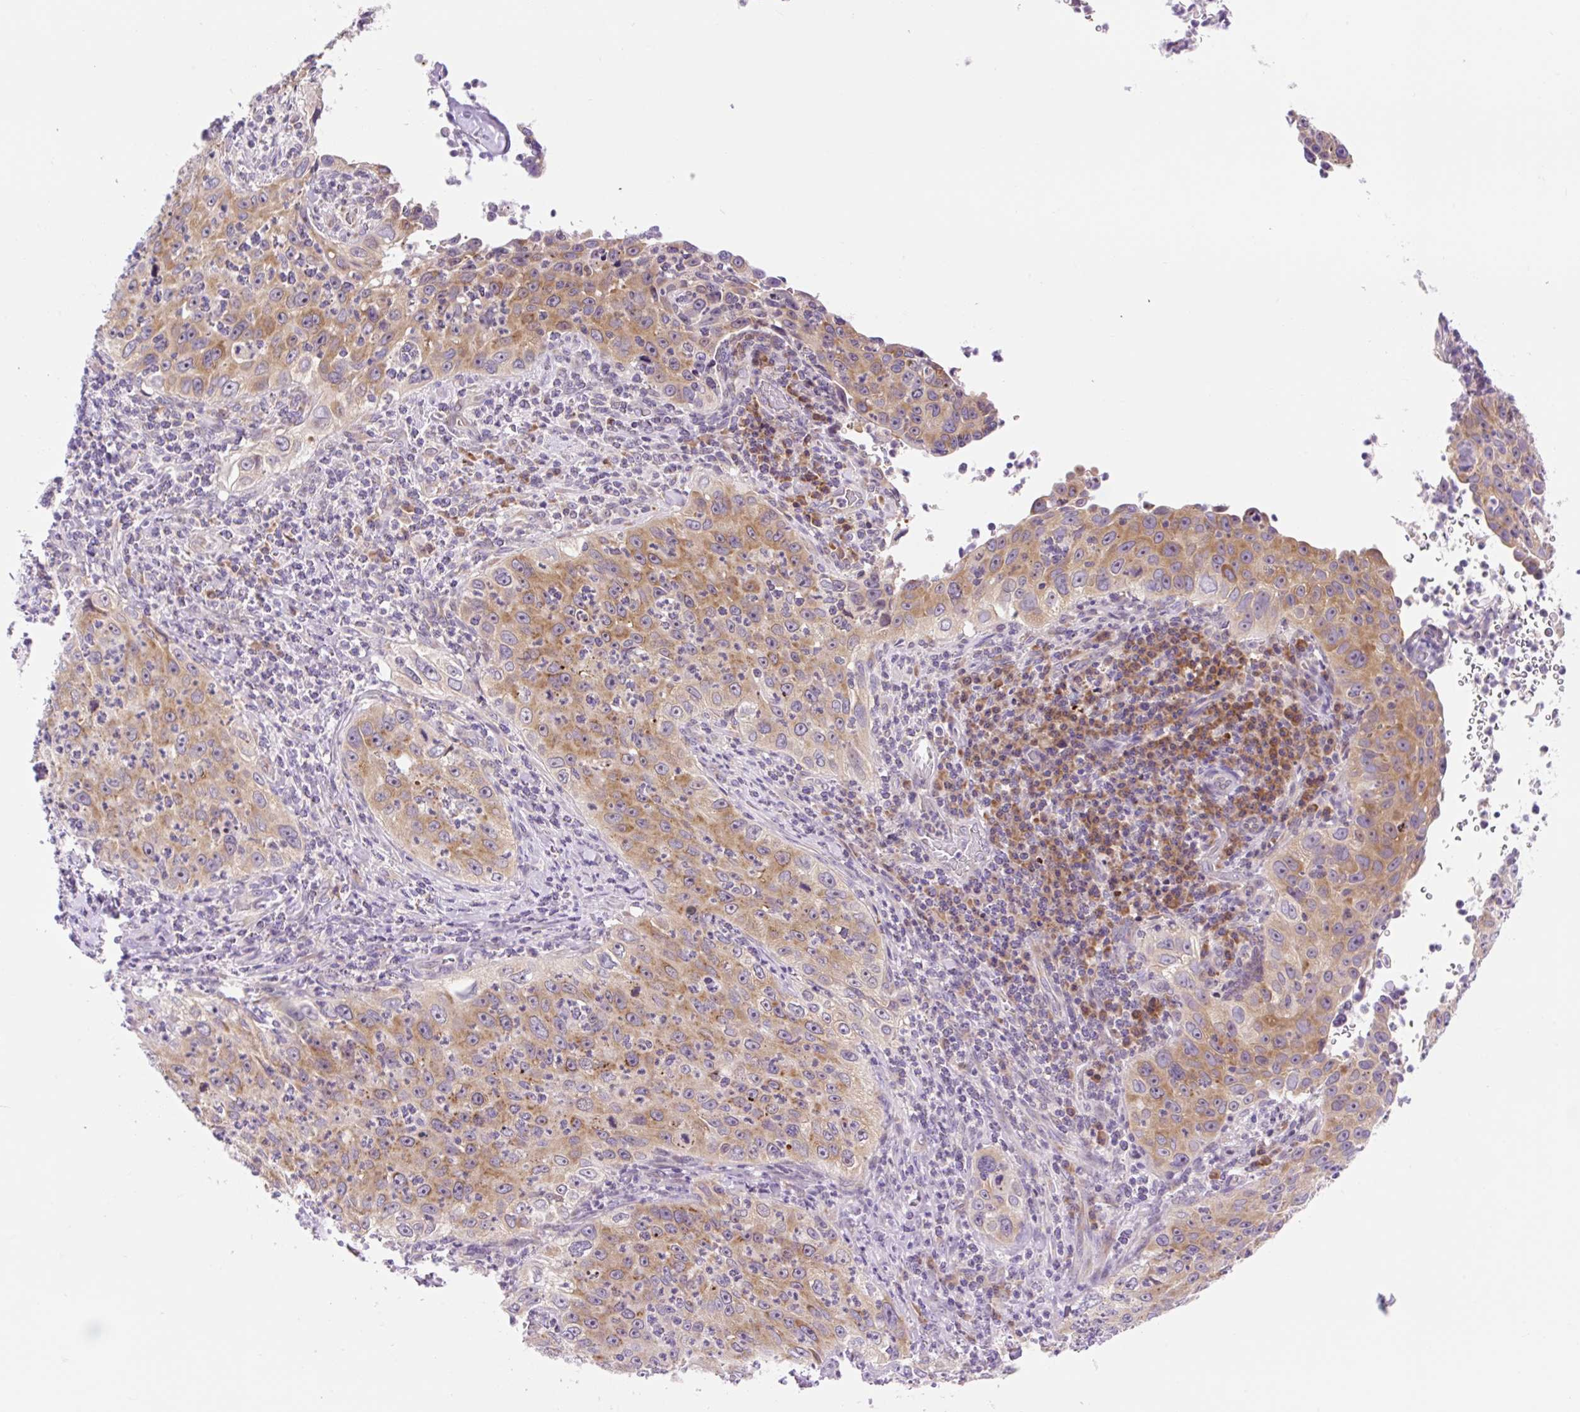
{"staining": {"intensity": "moderate", "quantity": ">75%", "location": "cytoplasmic/membranous"}, "tissue": "cervical cancer", "cell_type": "Tumor cells", "image_type": "cancer", "snomed": [{"axis": "morphology", "description": "Squamous cell carcinoma, NOS"}, {"axis": "topography", "description": "Cervix"}], "caption": "Tumor cells demonstrate moderate cytoplasmic/membranous staining in approximately >75% of cells in cervical cancer.", "gene": "GPR45", "patient": {"sex": "female", "age": 30}}